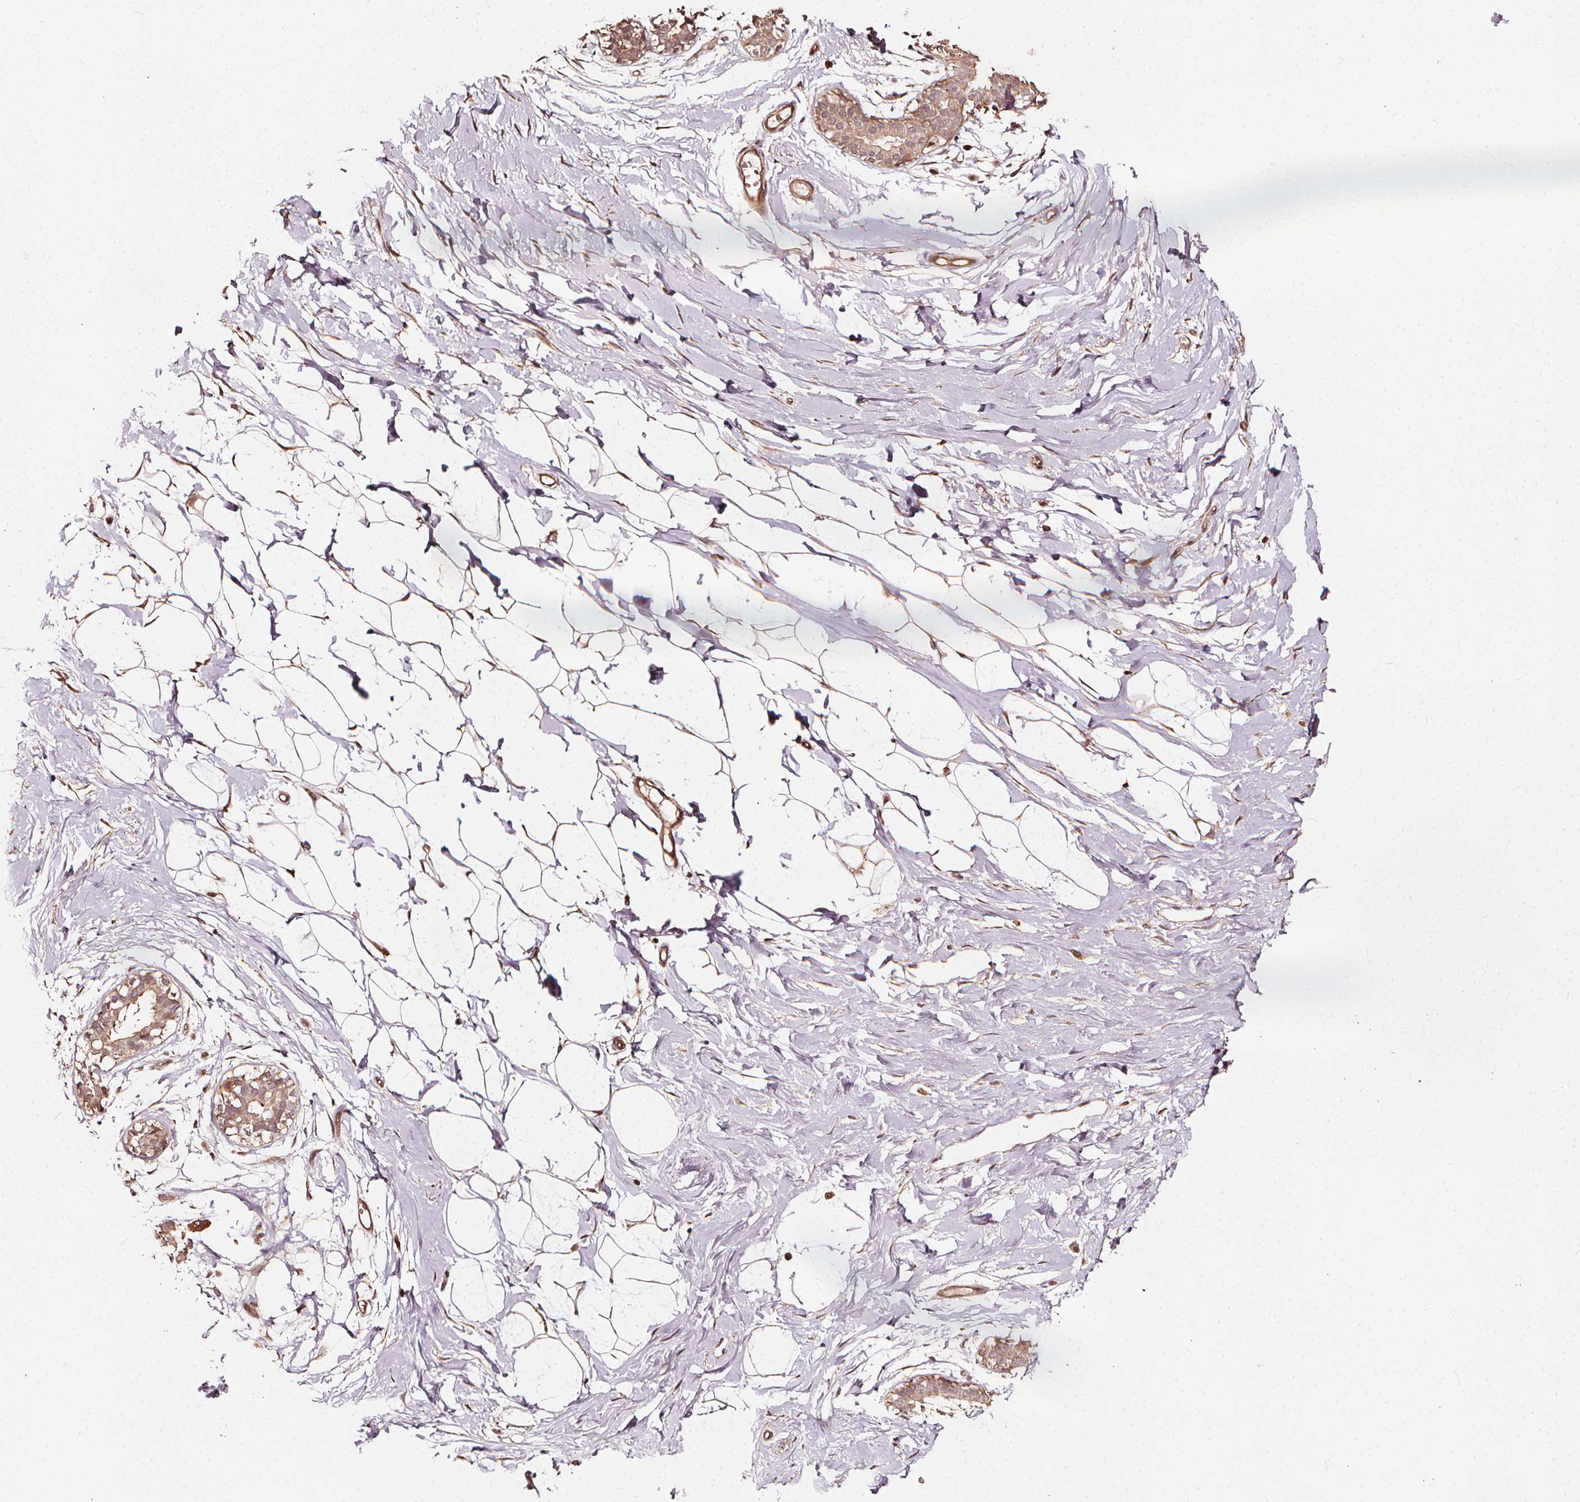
{"staining": {"intensity": "weak", "quantity": ">75%", "location": "cytoplasmic/membranous"}, "tissue": "breast", "cell_type": "Adipocytes", "image_type": "normal", "snomed": [{"axis": "morphology", "description": "Normal tissue, NOS"}, {"axis": "topography", "description": "Breast"}], "caption": "IHC histopathology image of normal breast: breast stained using immunohistochemistry displays low levels of weak protein expression localized specifically in the cytoplasmic/membranous of adipocytes, appearing as a cytoplasmic/membranous brown color.", "gene": "NPC1", "patient": {"sex": "female", "age": 49}}